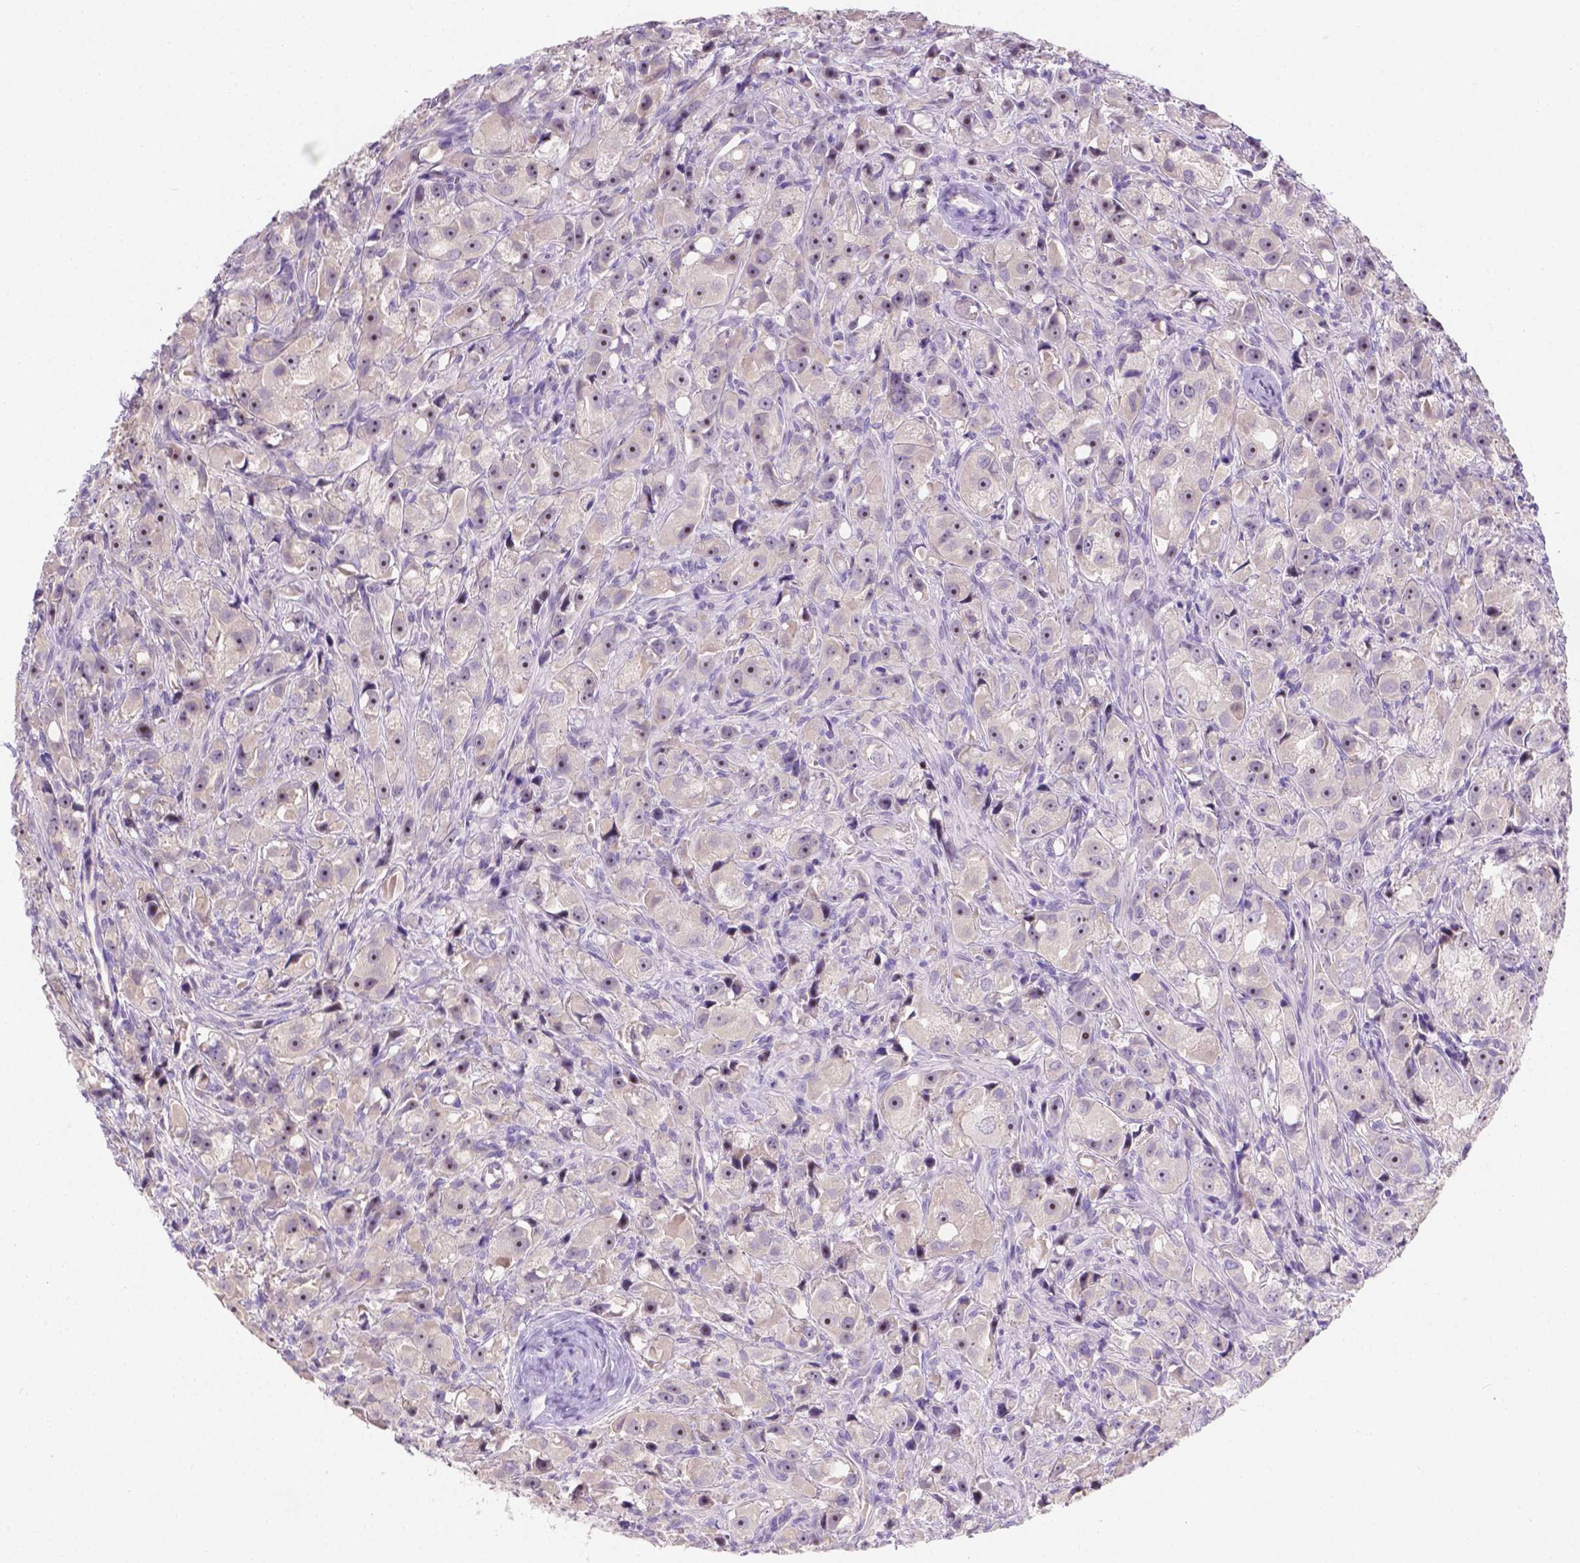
{"staining": {"intensity": "negative", "quantity": "none", "location": "none"}, "tissue": "prostate cancer", "cell_type": "Tumor cells", "image_type": "cancer", "snomed": [{"axis": "morphology", "description": "Adenocarcinoma, High grade"}, {"axis": "topography", "description": "Prostate"}], "caption": "This image is of prostate cancer (high-grade adenocarcinoma) stained with immunohistochemistry (IHC) to label a protein in brown with the nuclei are counter-stained blue. There is no staining in tumor cells. (Brightfield microscopy of DAB immunohistochemistry at high magnification).", "gene": "CD96", "patient": {"sex": "male", "age": 75}}